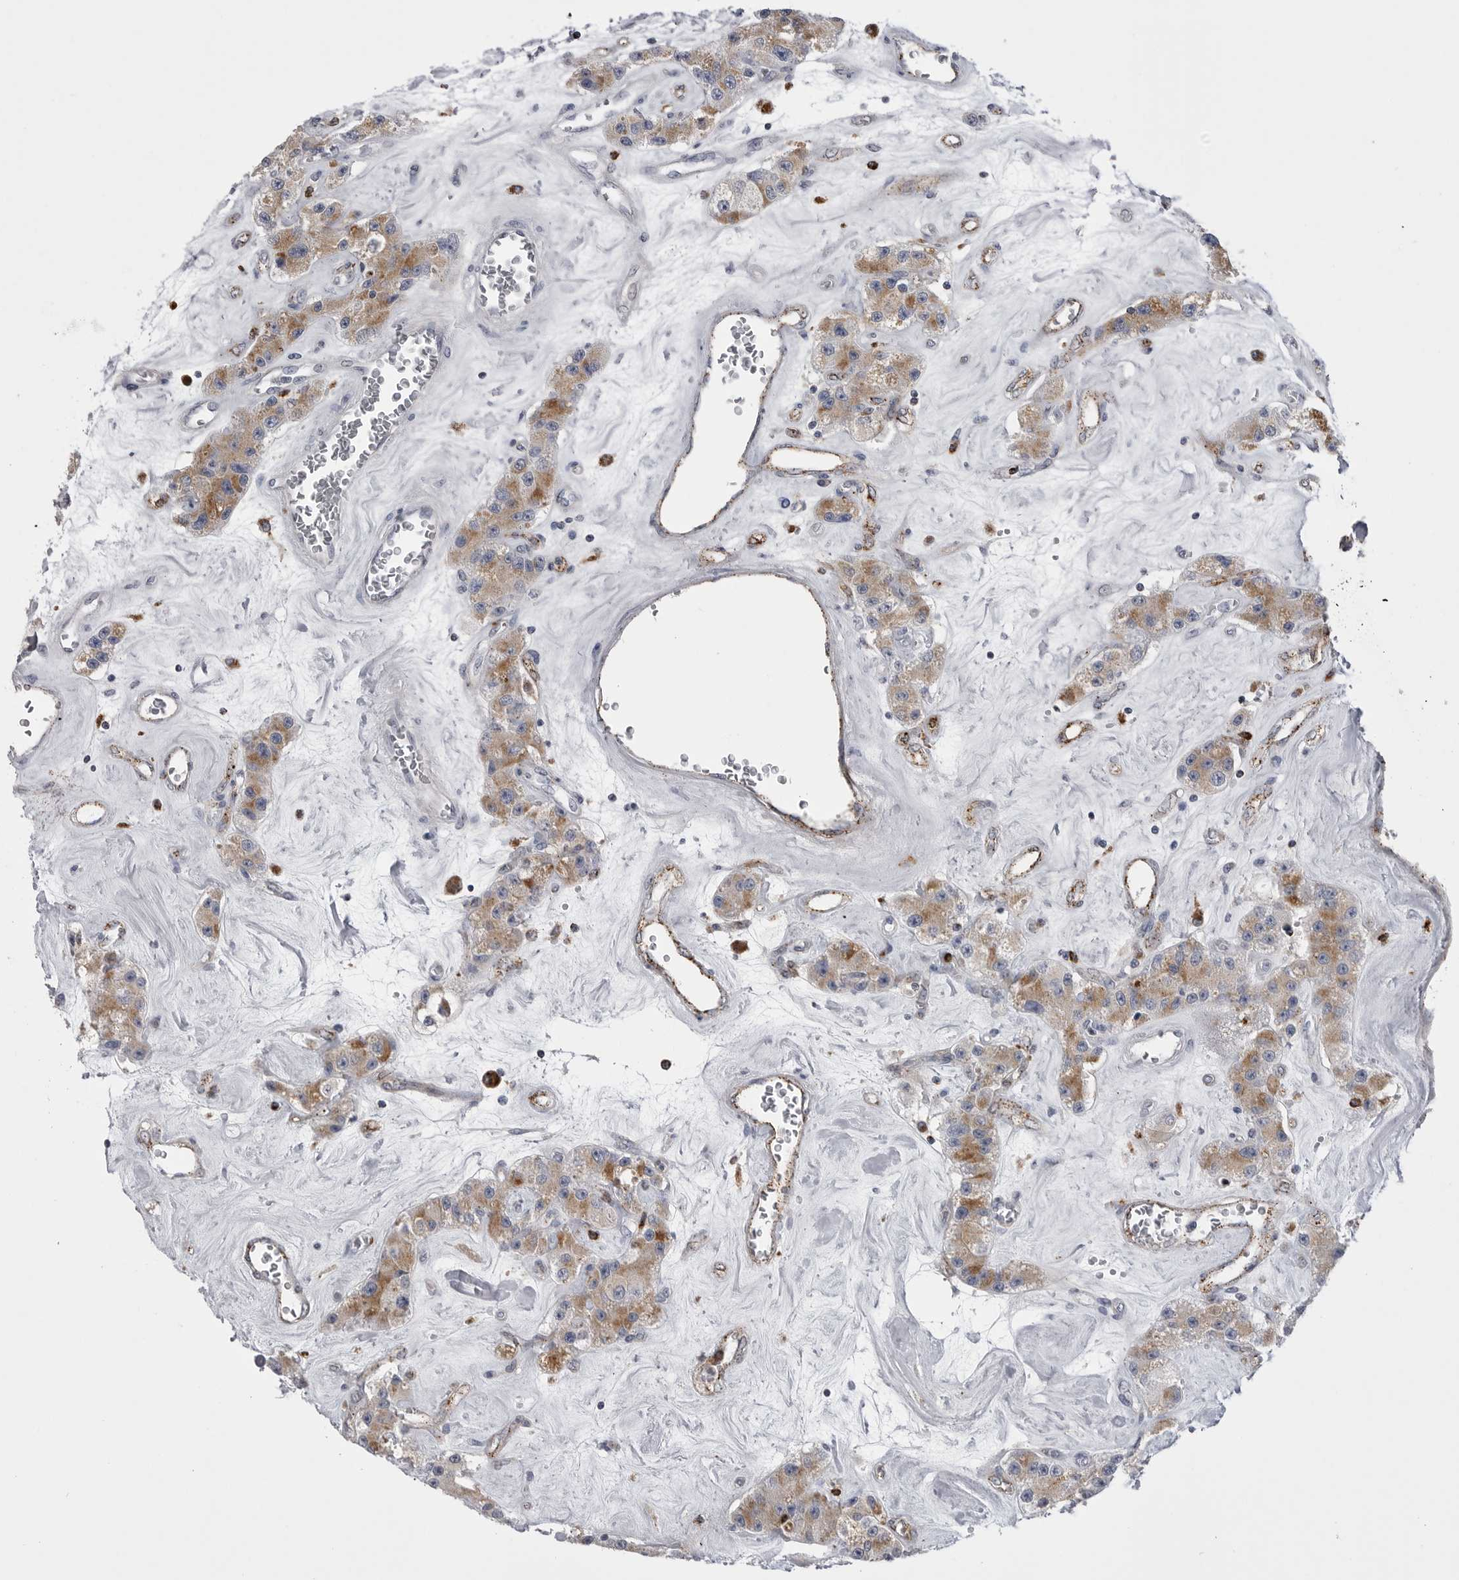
{"staining": {"intensity": "weak", "quantity": ">75%", "location": "cytoplasmic/membranous"}, "tissue": "carcinoid", "cell_type": "Tumor cells", "image_type": "cancer", "snomed": [{"axis": "morphology", "description": "Carcinoid, malignant, NOS"}, {"axis": "topography", "description": "Pancreas"}], "caption": "Weak cytoplasmic/membranous protein staining is seen in about >75% of tumor cells in malignant carcinoid. (DAB IHC, brown staining for protein, blue staining for nuclei).", "gene": "PSPN", "patient": {"sex": "male", "age": 41}}